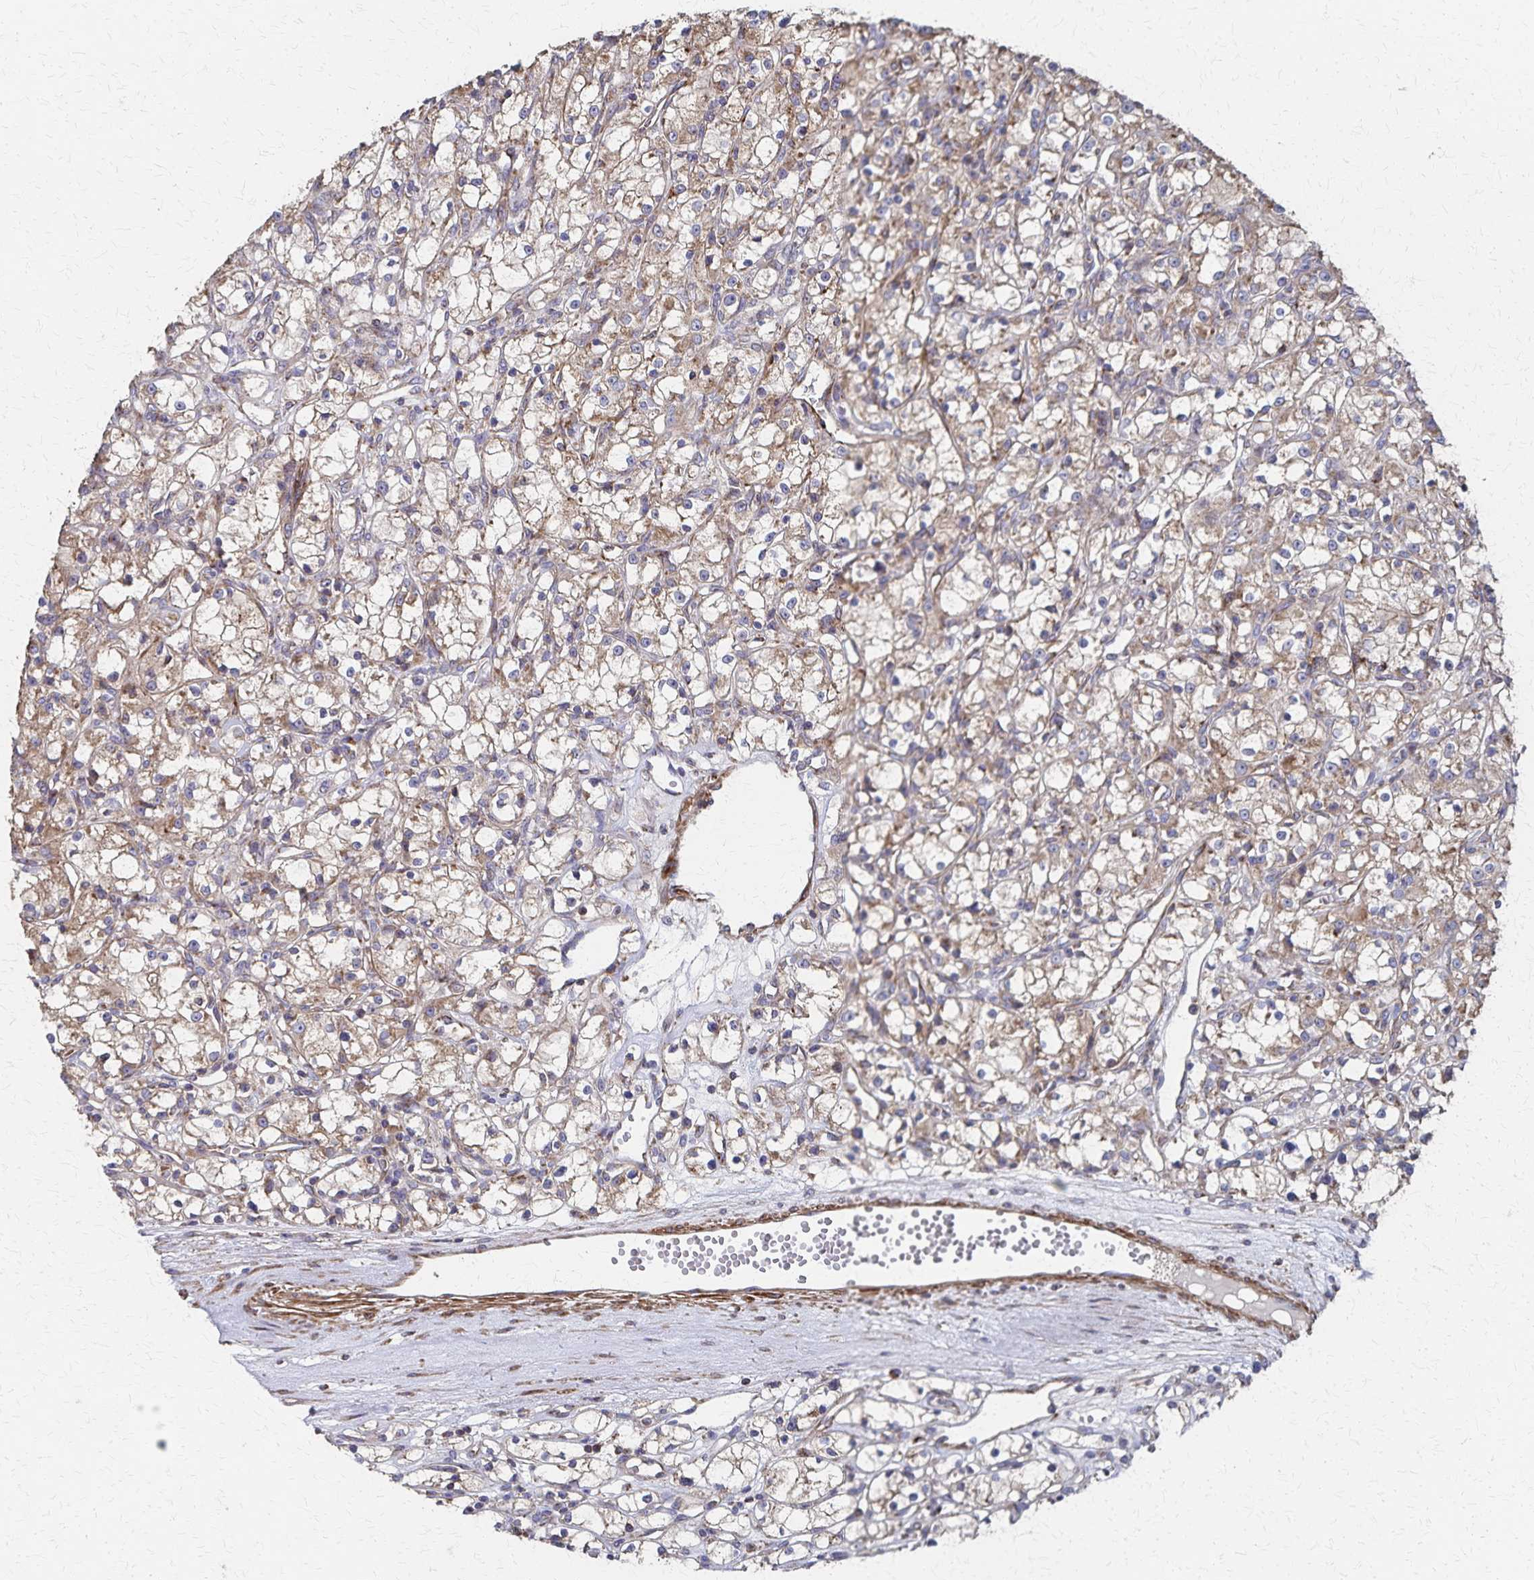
{"staining": {"intensity": "weak", "quantity": "25%-75%", "location": "cytoplasmic/membranous"}, "tissue": "renal cancer", "cell_type": "Tumor cells", "image_type": "cancer", "snomed": [{"axis": "morphology", "description": "Adenocarcinoma, NOS"}, {"axis": "topography", "description": "Kidney"}], "caption": "Tumor cells exhibit low levels of weak cytoplasmic/membranous expression in about 25%-75% of cells in human renal adenocarcinoma.", "gene": "PGAP2", "patient": {"sex": "female", "age": 59}}